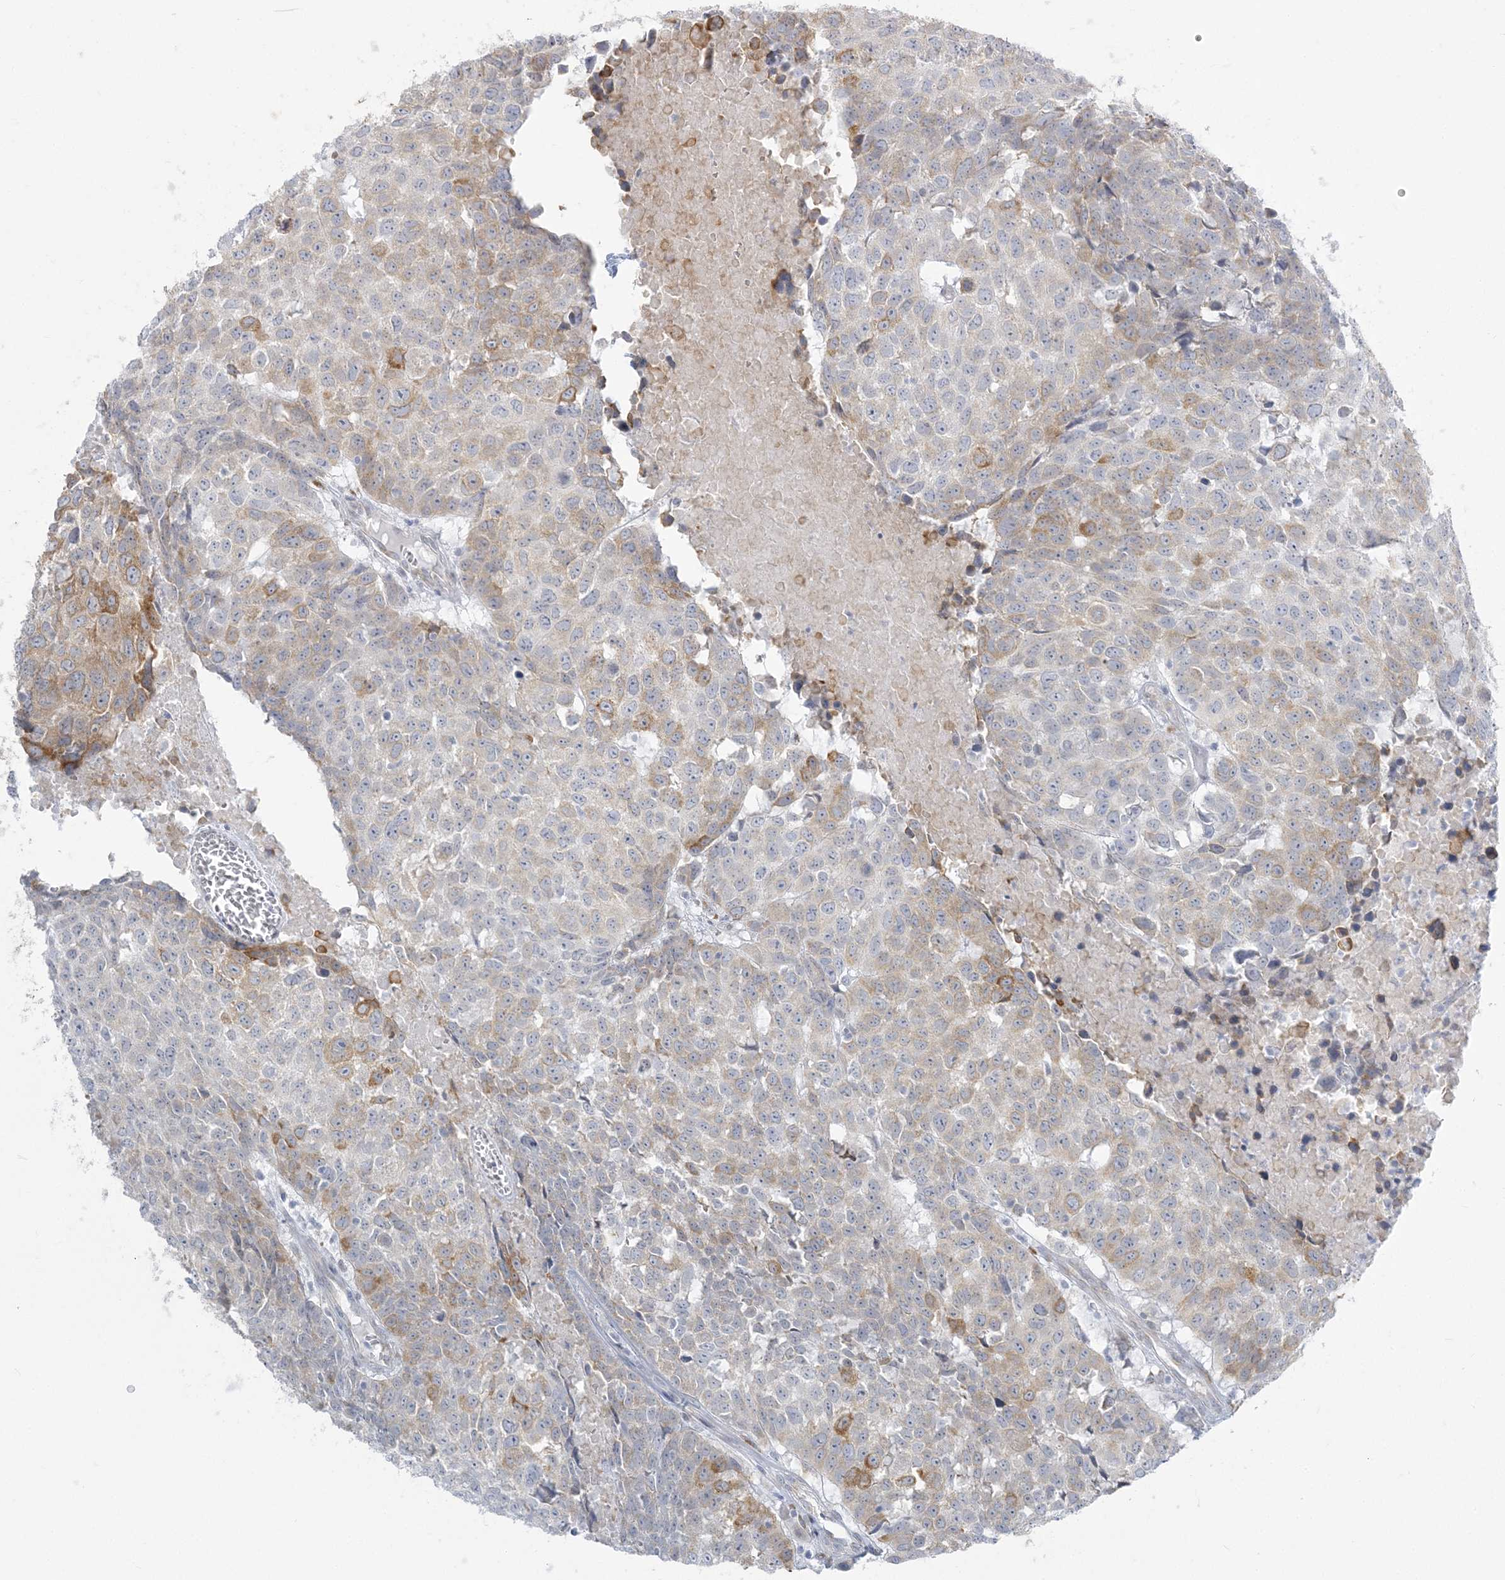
{"staining": {"intensity": "moderate", "quantity": "<25%", "location": "cytoplasmic/membranous"}, "tissue": "head and neck cancer", "cell_type": "Tumor cells", "image_type": "cancer", "snomed": [{"axis": "morphology", "description": "Squamous cell carcinoma, NOS"}, {"axis": "topography", "description": "Head-Neck"}], "caption": "Head and neck cancer stained with DAB immunohistochemistry demonstrates low levels of moderate cytoplasmic/membranous expression in approximately <25% of tumor cells.", "gene": "ZC3H6", "patient": {"sex": "male", "age": 66}}